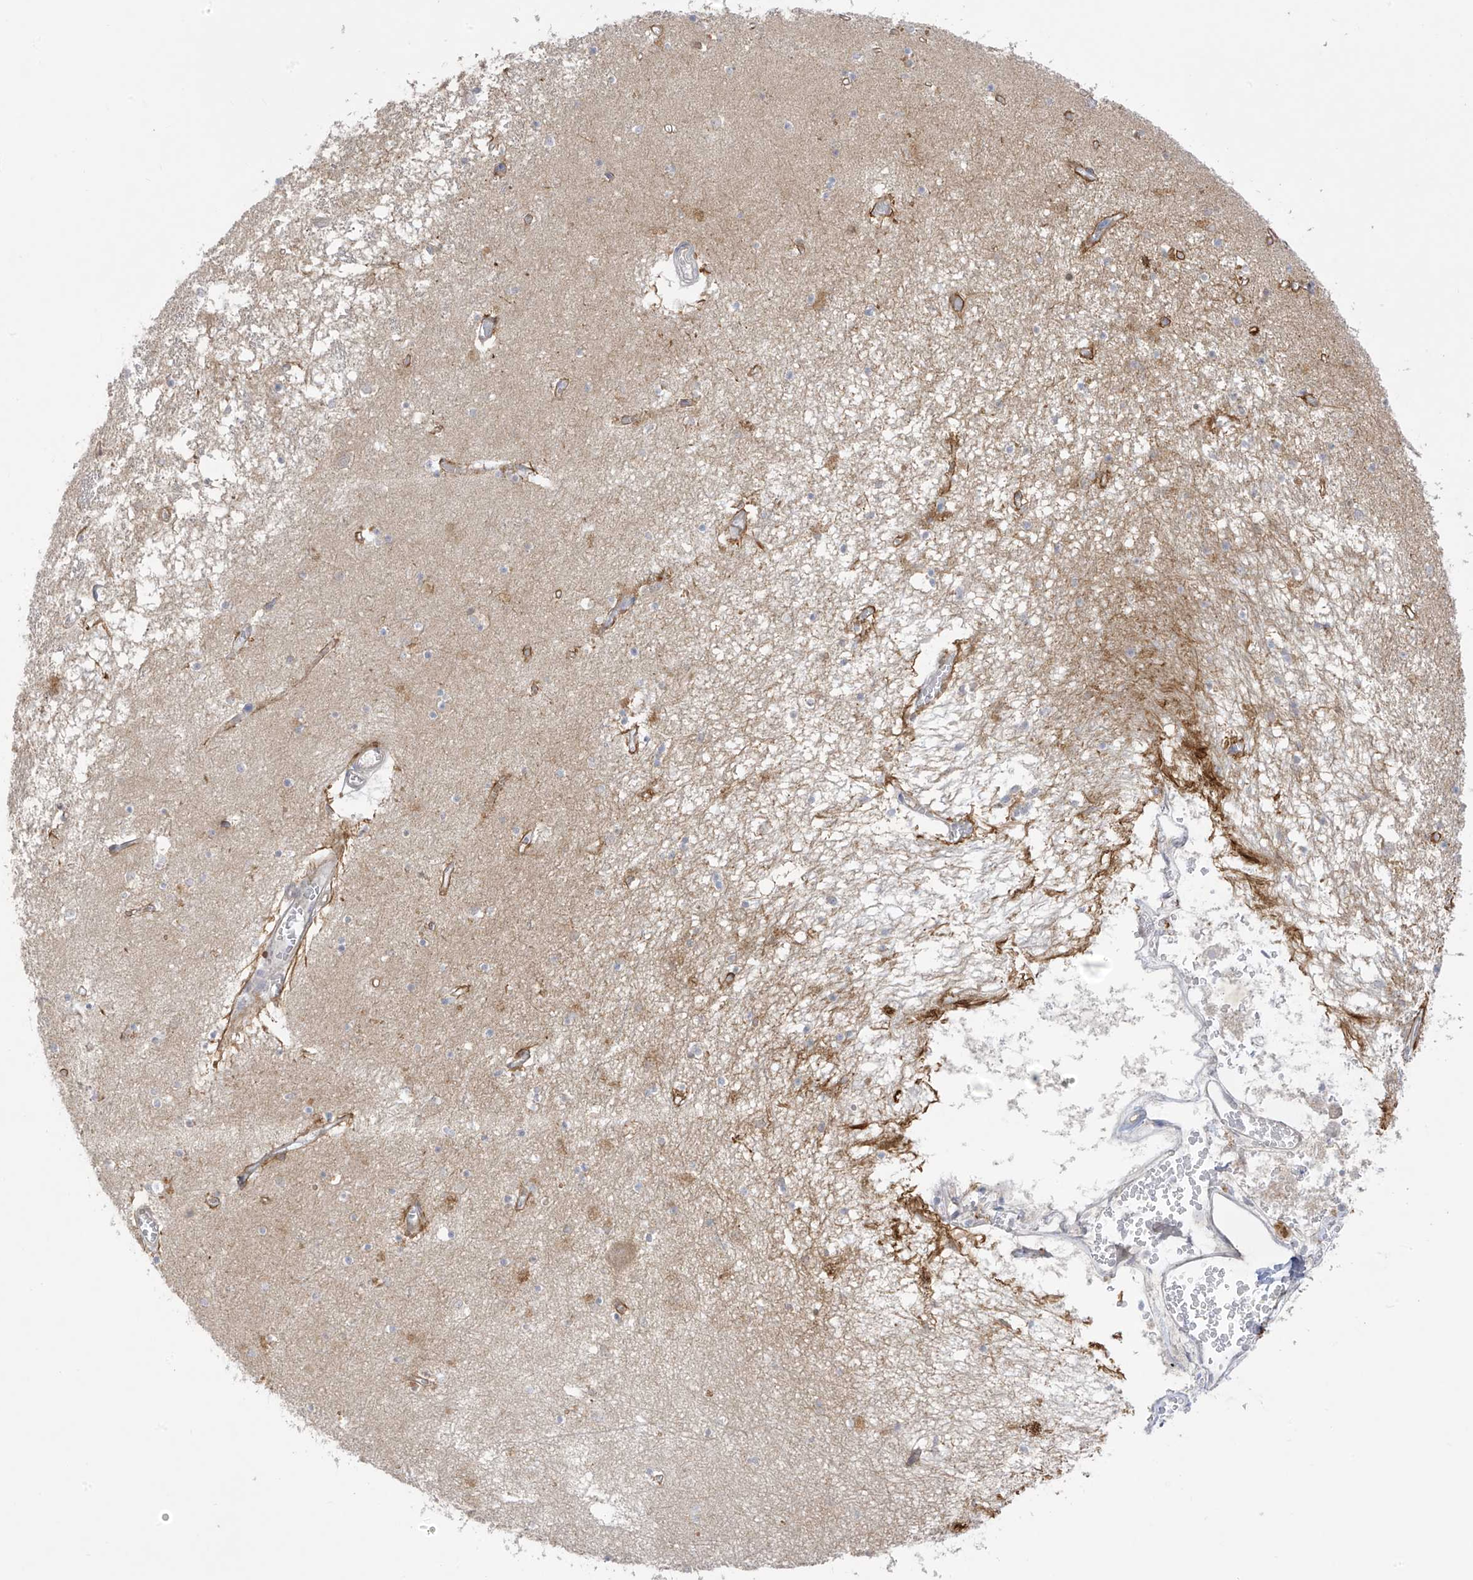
{"staining": {"intensity": "negative", "quantity": "none", "location": "none"}, "tissue": "hippocampus", "cell_type": "Glial cells", "image_type": "normal", "snomed": [{"axis": "morphology", "description": "Normal tissue, NOS"}, {"axis": "topography", "description": "Hippocampus"}], "caption": "DAB immunohistochemical staining of unremarkable hippocampus displays no significant staining in glial cells.", "gene": "EIPR1", "patient": {"sex": "male", "age": 70}}